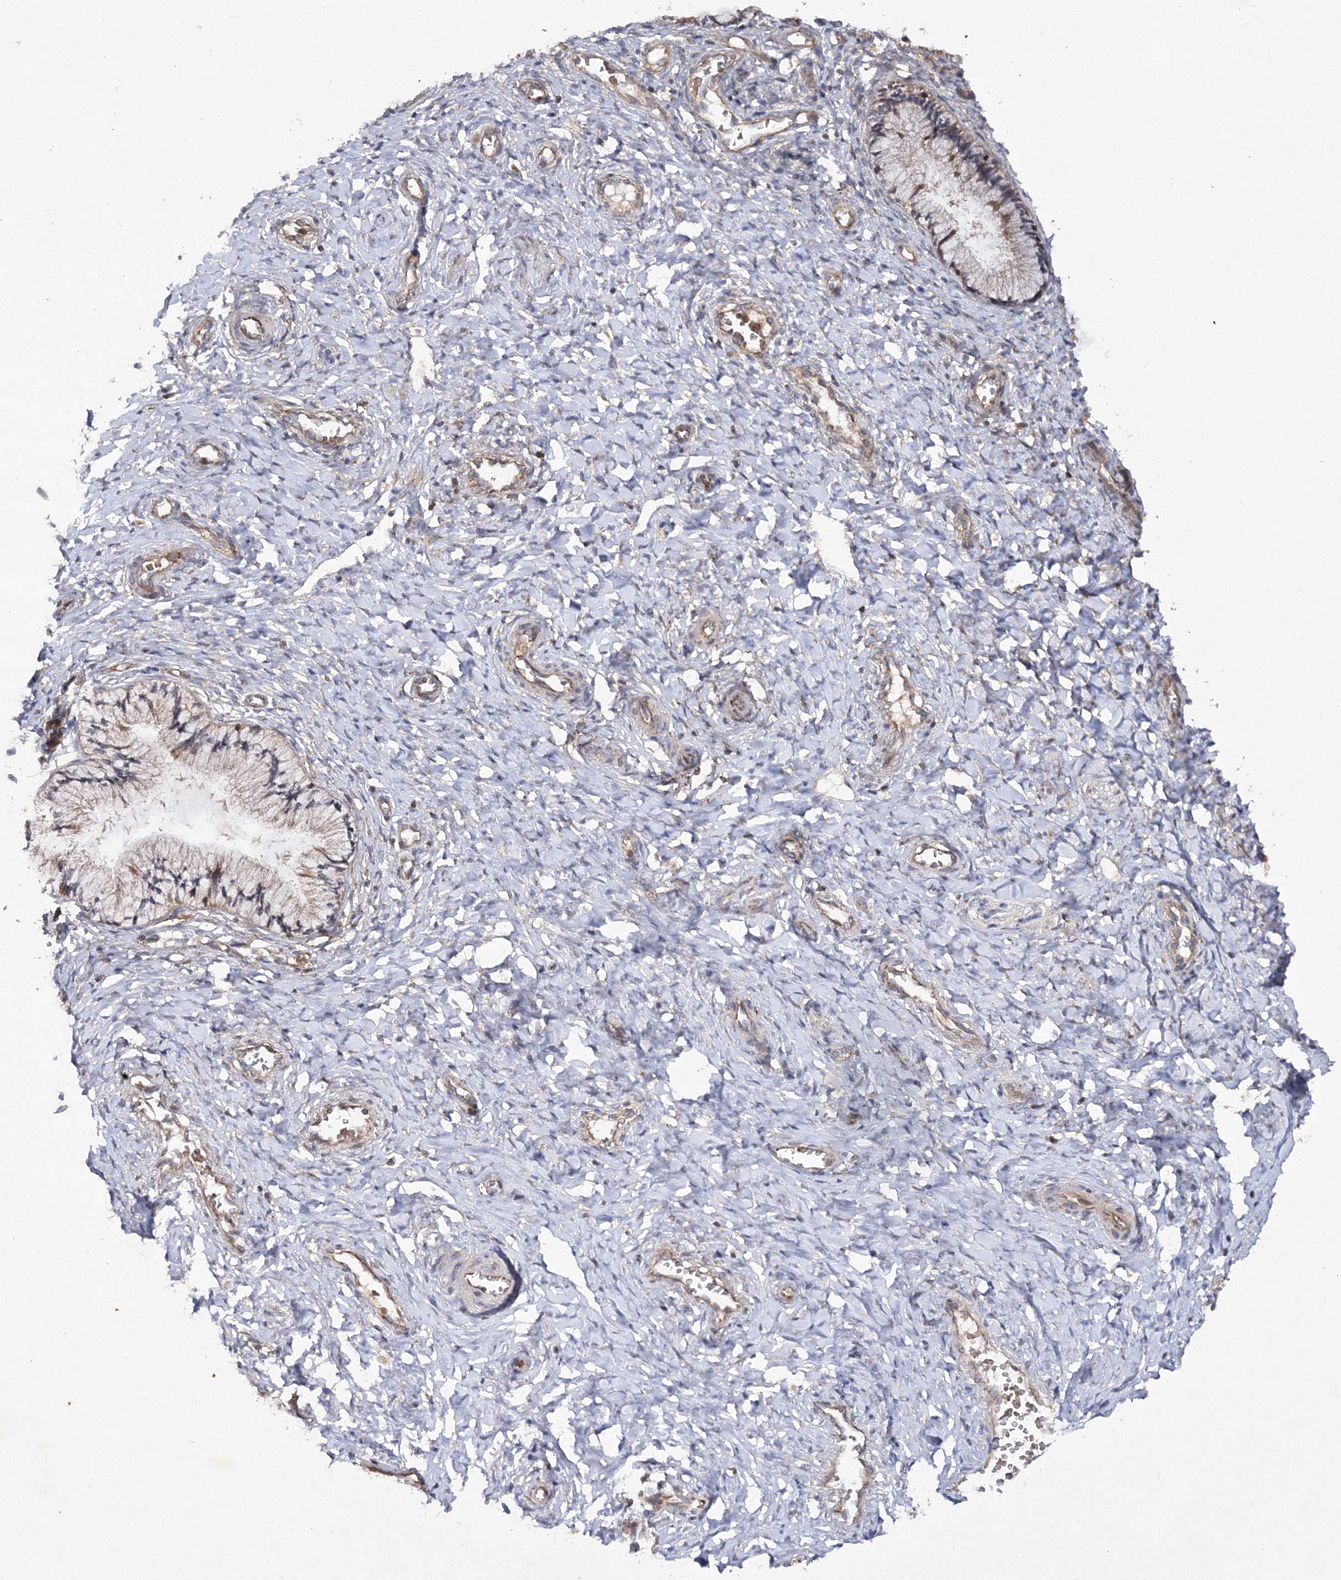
{"staining": {"intensity": "moderate", "quantity": "25%-75%", "location": "cytoplasmic/membranous"}, "tissue": "cervix", "cell_type": "Glandular cells", "image_type": "normal", "snomed": [{"axis": "morphology", "description": "Normal tissue, NOS"}, {"axis": "topography", "description": "Cervix"}], "caption": "Immunohistochemical staining of benign human cervix exhibits moderate cytoplasmic/membranous protein expression in approximately 25%-75% of glandular cells. The protein of interest is stained brown, and the nuclei are stained in blue (DAB IHC with brightfield microscopy, high magnification).", "gene": "DNAJC13", "patient": {"sex": "female", "age": 27}}